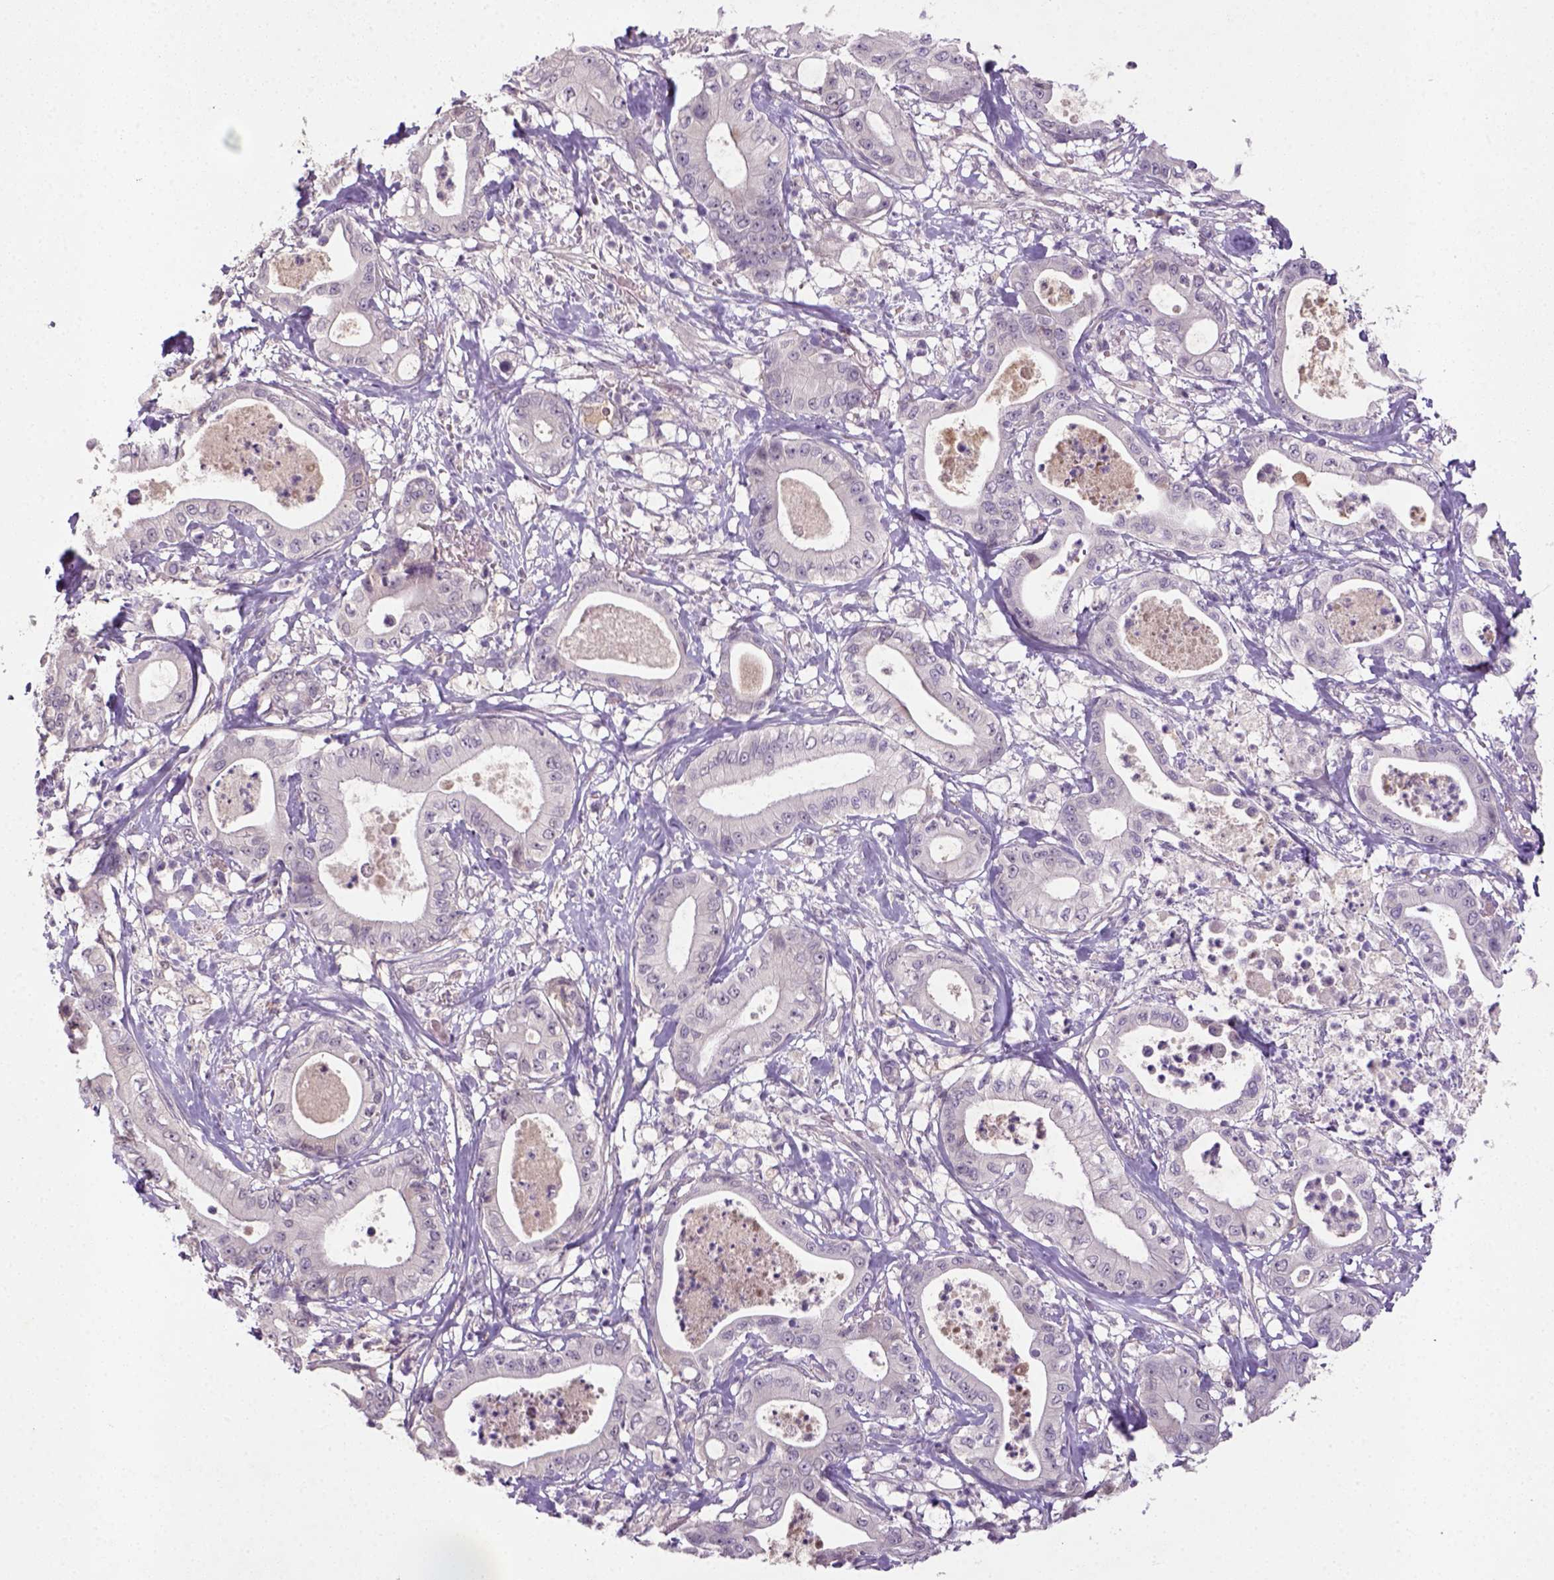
{"staining": {"intensity": "negative", "quantity": "none", "location": "none"}, "tissue": "pancreatic cancer", "cell_type": "Tumor cells", "image_type": "cancer", "snomed": [{"axis": "morphology", "description": "Adenocarcinoma, NOS"}, {"axis": "topography", "description": "Pancreas"}], "caption": "This is an immunohistochemistry image of adenocarcinoma (pancreatic). There is no expression in tumor cells.", "gene": "NLGN2", "patient": {"sex": "male", "age": 71}}